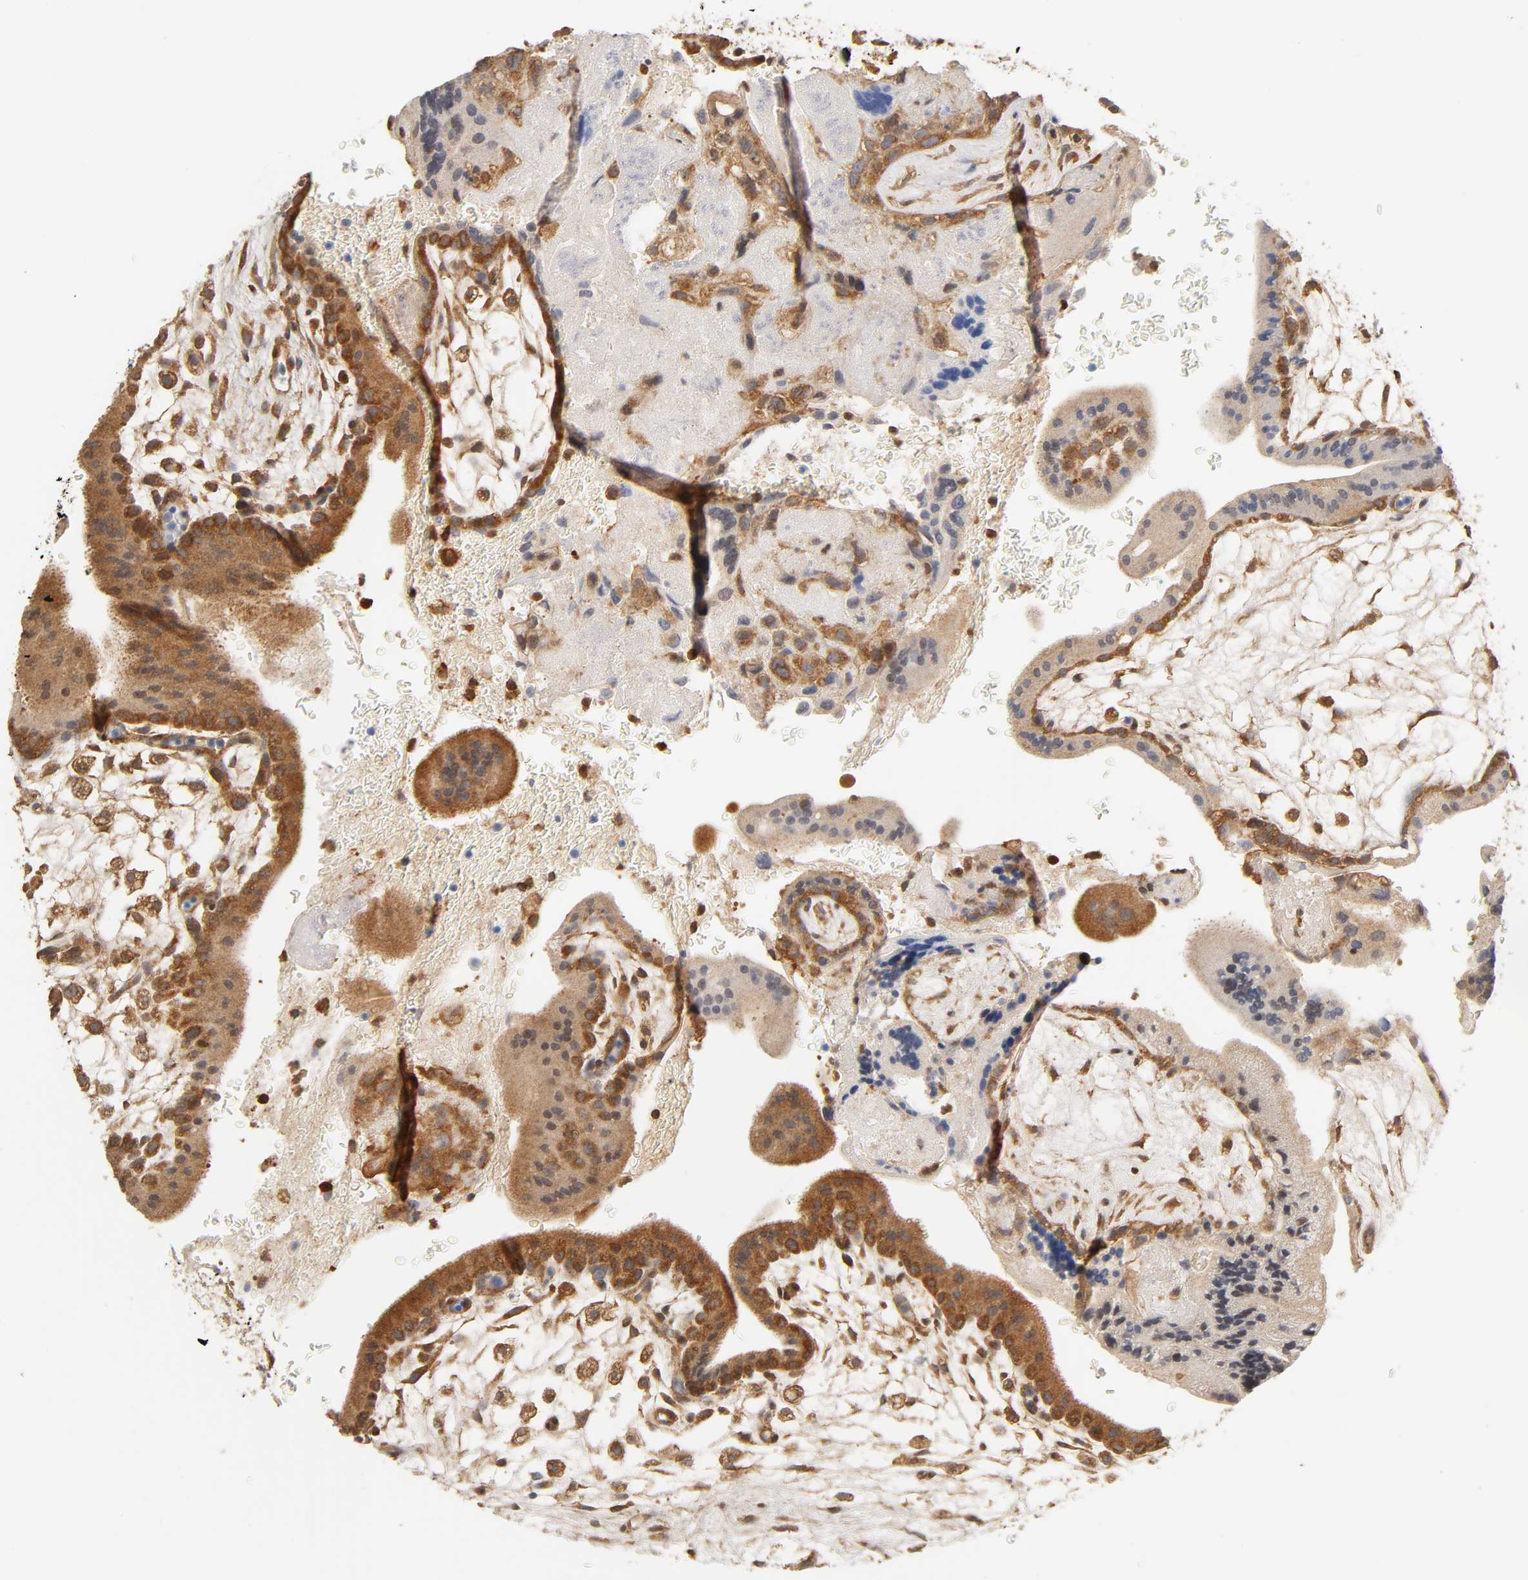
{"staining": {"intensity": "moderate", "quantity": ">75%", "location": "cytoplasmic/membranous"}, "tissue": "placenta", "cell_type": "Decidual cells", "image_type": "normal", "snomed": [{"axis": "morphology", "description": "Normal tissue, NOS"}, {"axis": "topography", "description": "Placenta"}], "caption": "Immunohistochemistry (IHC) photomicrograph of unremarkable placenta: human placenta stained using immunohistochemistry (IHC) reveals medium levels of moderate protein expression localized specifically in the cytoplasmic/membranous of decidual cells, appearing as a cytoplasmic/membranous brown color.", "gene": "PAFAH1B1", "patient": {"sex": "female", "age": 35}}